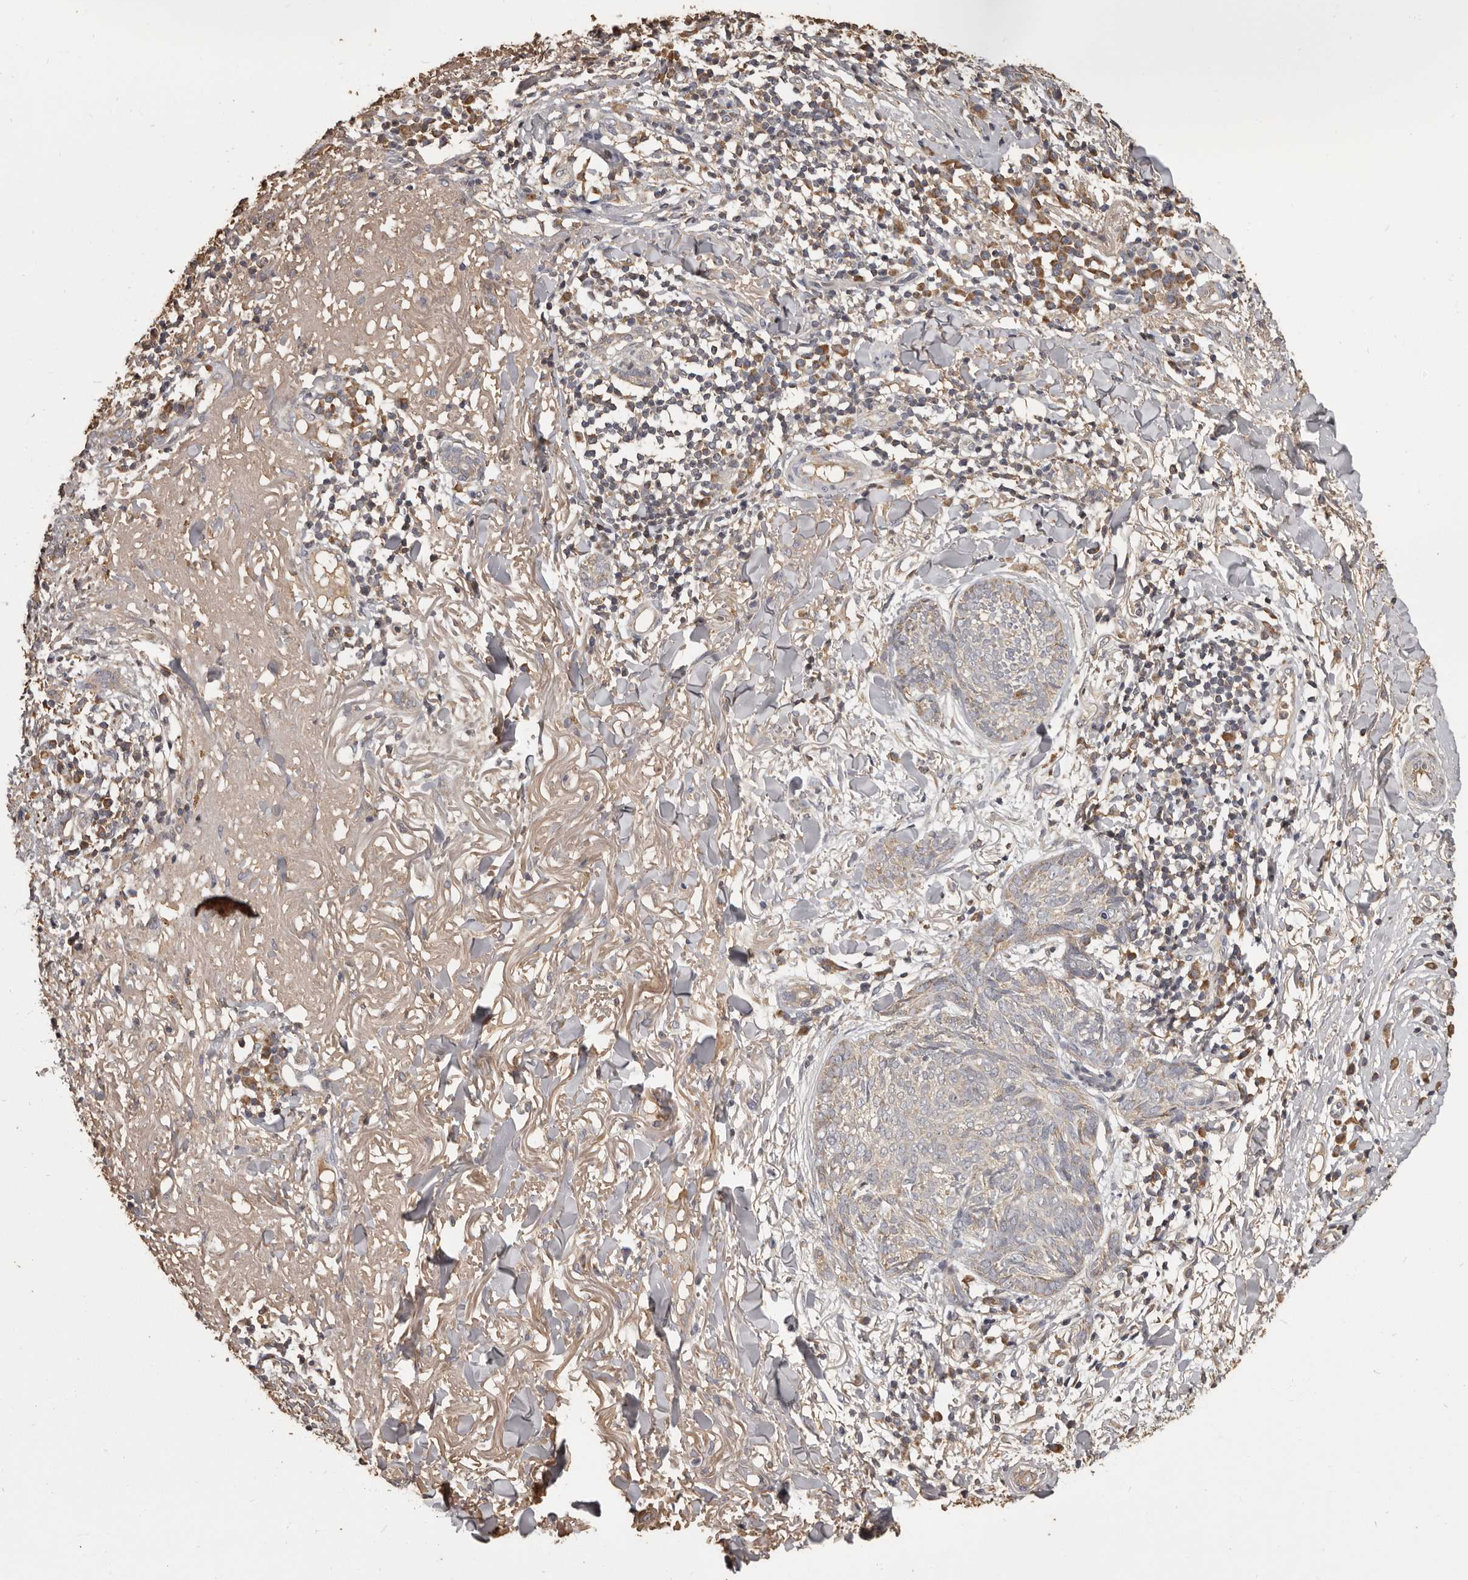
{"staining": {"intensity": "weak", "quantity": "<25%", "location": "cytoplasmic/membranous"}, "tissue": "skin cancer", "cell_type": "Tumor cells", "image_type": "cancer", "snomed": [{"axis": "morphology", "description": "Basal cell carcinoma"}, {"axis": "topography", "description": "Skin"}], "caption": "Tumor cells show no significant expression in skin cancer (basal cell carcinoma). (Brightfield microscopy of DAB (3,3'-diaminobenzidine) IHC at high magnification).", "gene": "MGAT5", "patient": {"sex": "male", "age": 85}}